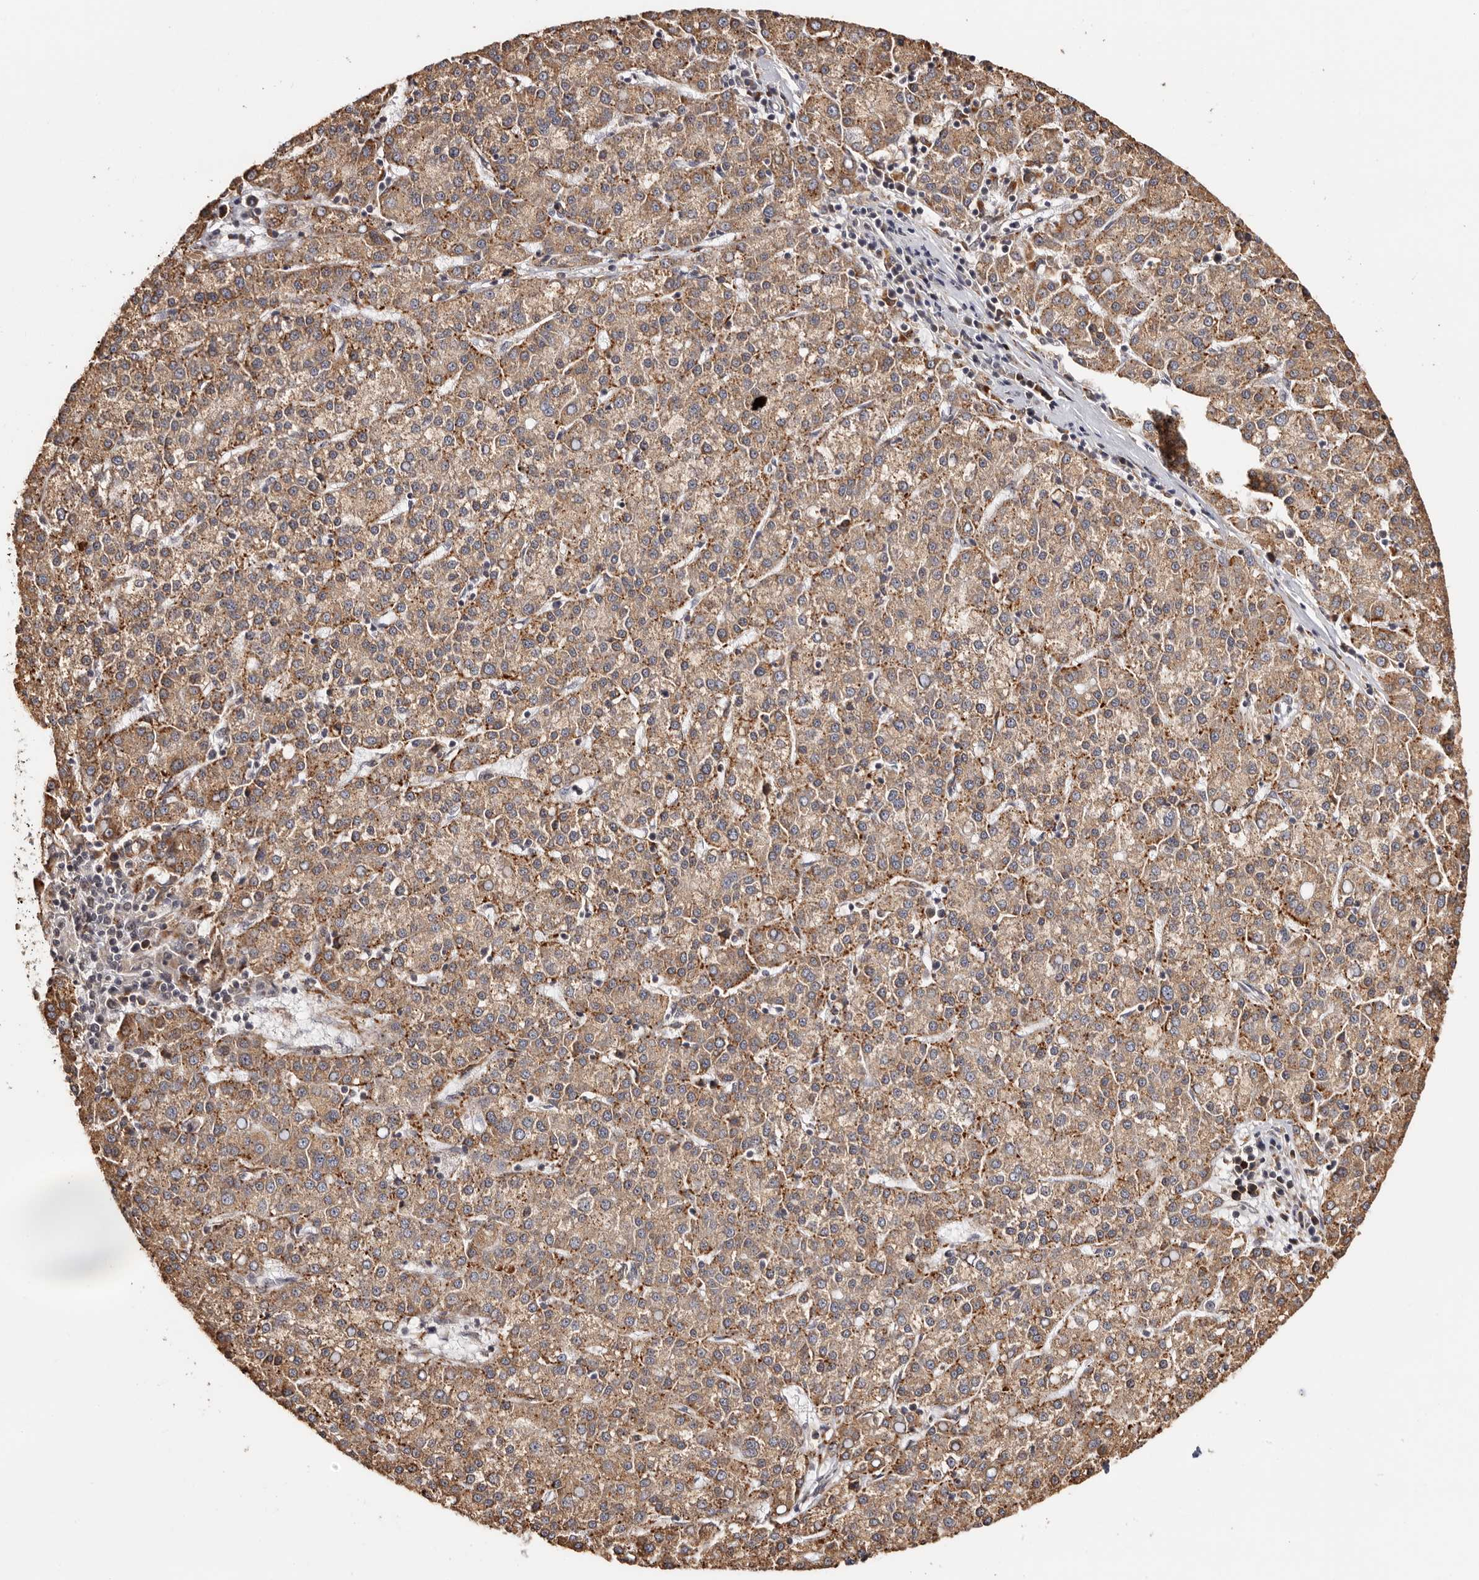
{"staining": {"intensity": "moderate", "quantity": ">75%", "location": "cytoplasmic/membranous"}, "tissue": "liver cancer", "cell_type": "Tumor cells", "image_type": "cancer", "snomed": [{"axis": "morphology", "description": "Carcinoma, Hepatocellular, NOS"}, {"axis": "topography", "description": "Liver"}], "caption": "This is a micrograph of immunohistochemistry staining of hepatocellular carcinoma (liver), which shows moderate expression in the cytoplasmic/membranous of tumor cells.", "gene": "ZNF83", "patient": {"sex": "female", "age": 58}}